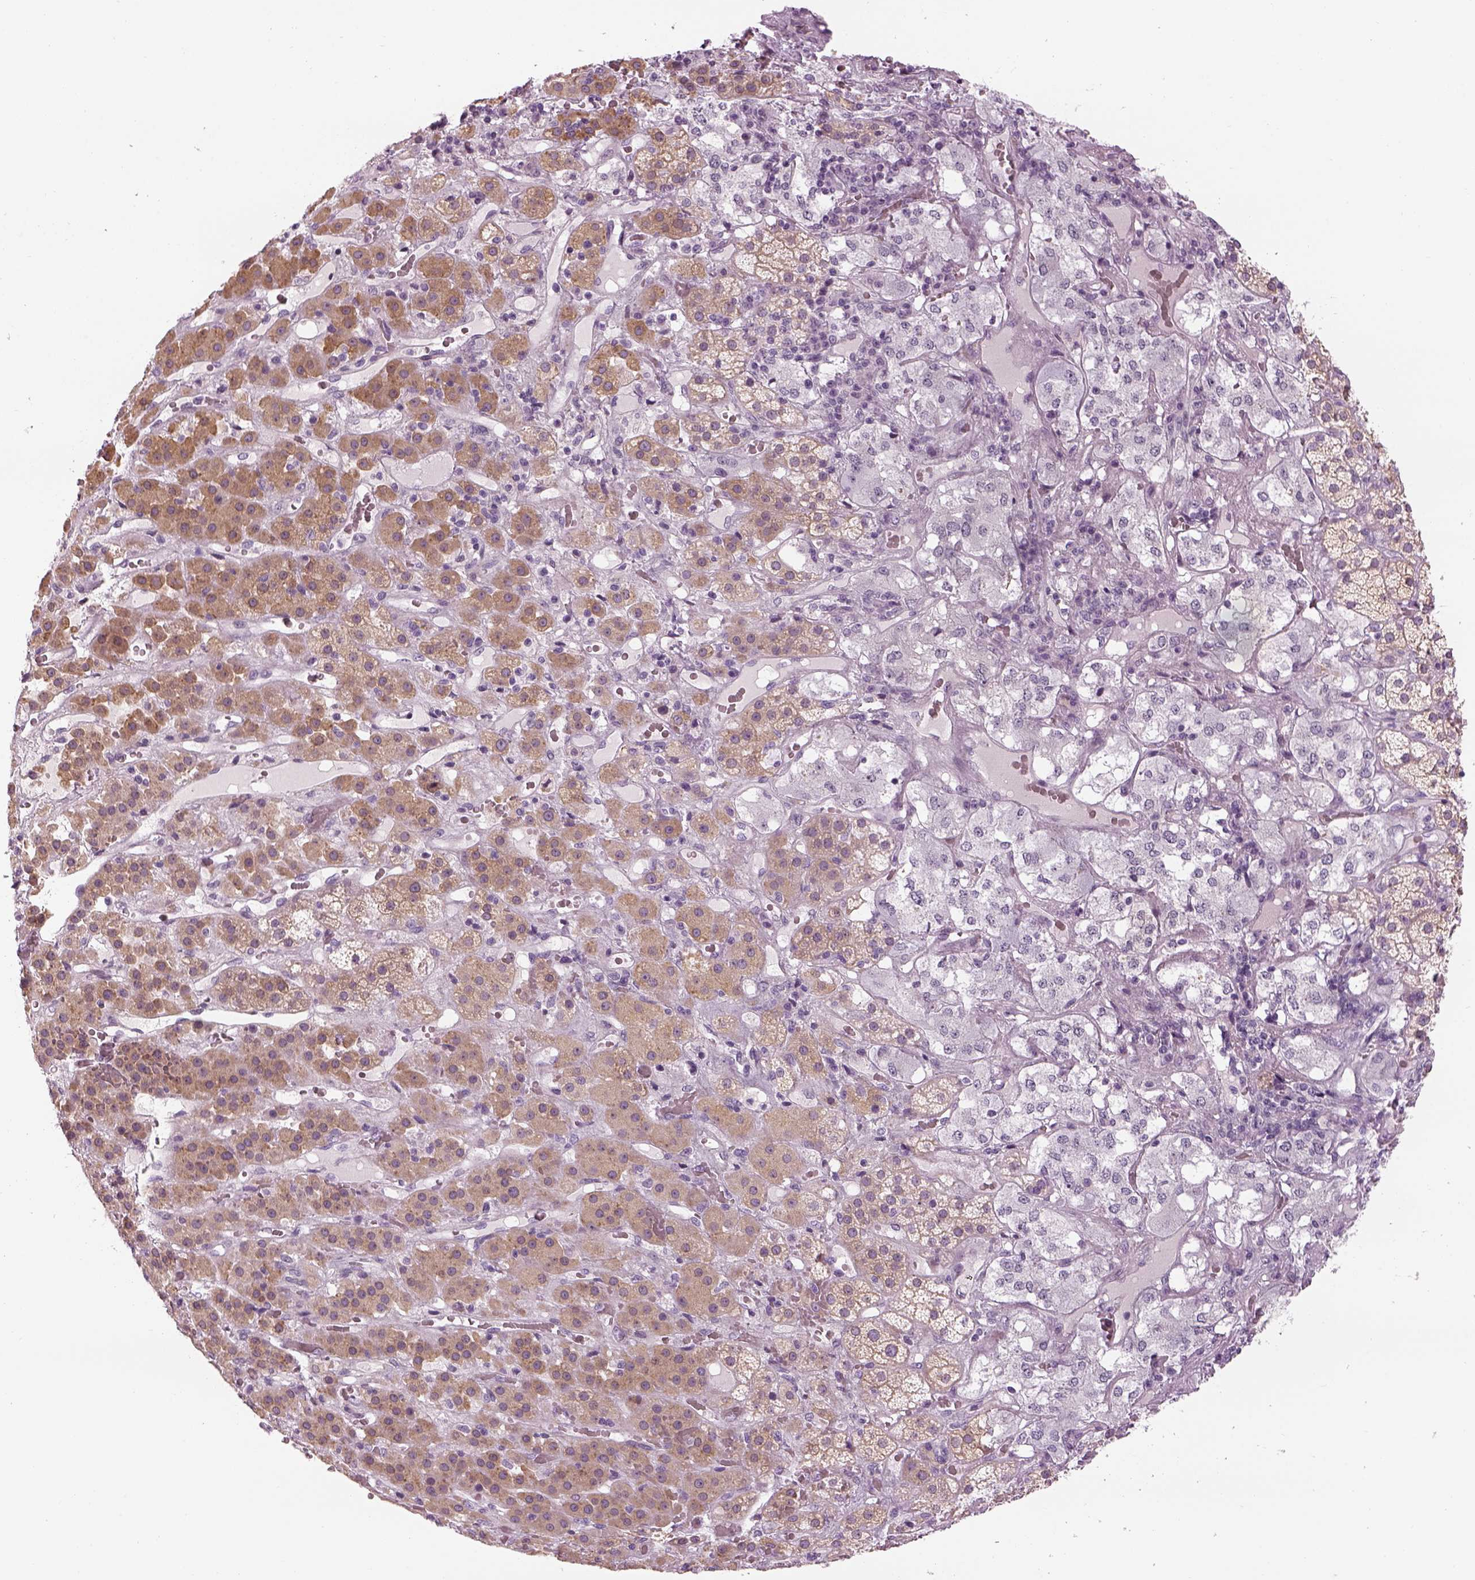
{"staining": {"intensity": "moderate", "quantity": "25%-75%", "location": "cytoplasmic/membranous"}, "tissue": "adrenal gland", "cell_type": "Glandular cells", "image_type": "normal", "snomed": [{"axis": "morphology", "description": "Normal tissue, NOS"}, {"axis": "topography", "description": "Adrenal gland"}], "caption": "Immunohistochemical staining of benign adrenal gland exhibits medium levels of moderate cytoplasmic/membranous positivity in approximately 25%-75% of glandular cells. (Brightfield microscopy of DAB IHC at high magnification).", "gene": "LRRIQ3", "patient": {"sex": "male", "age": 57}}